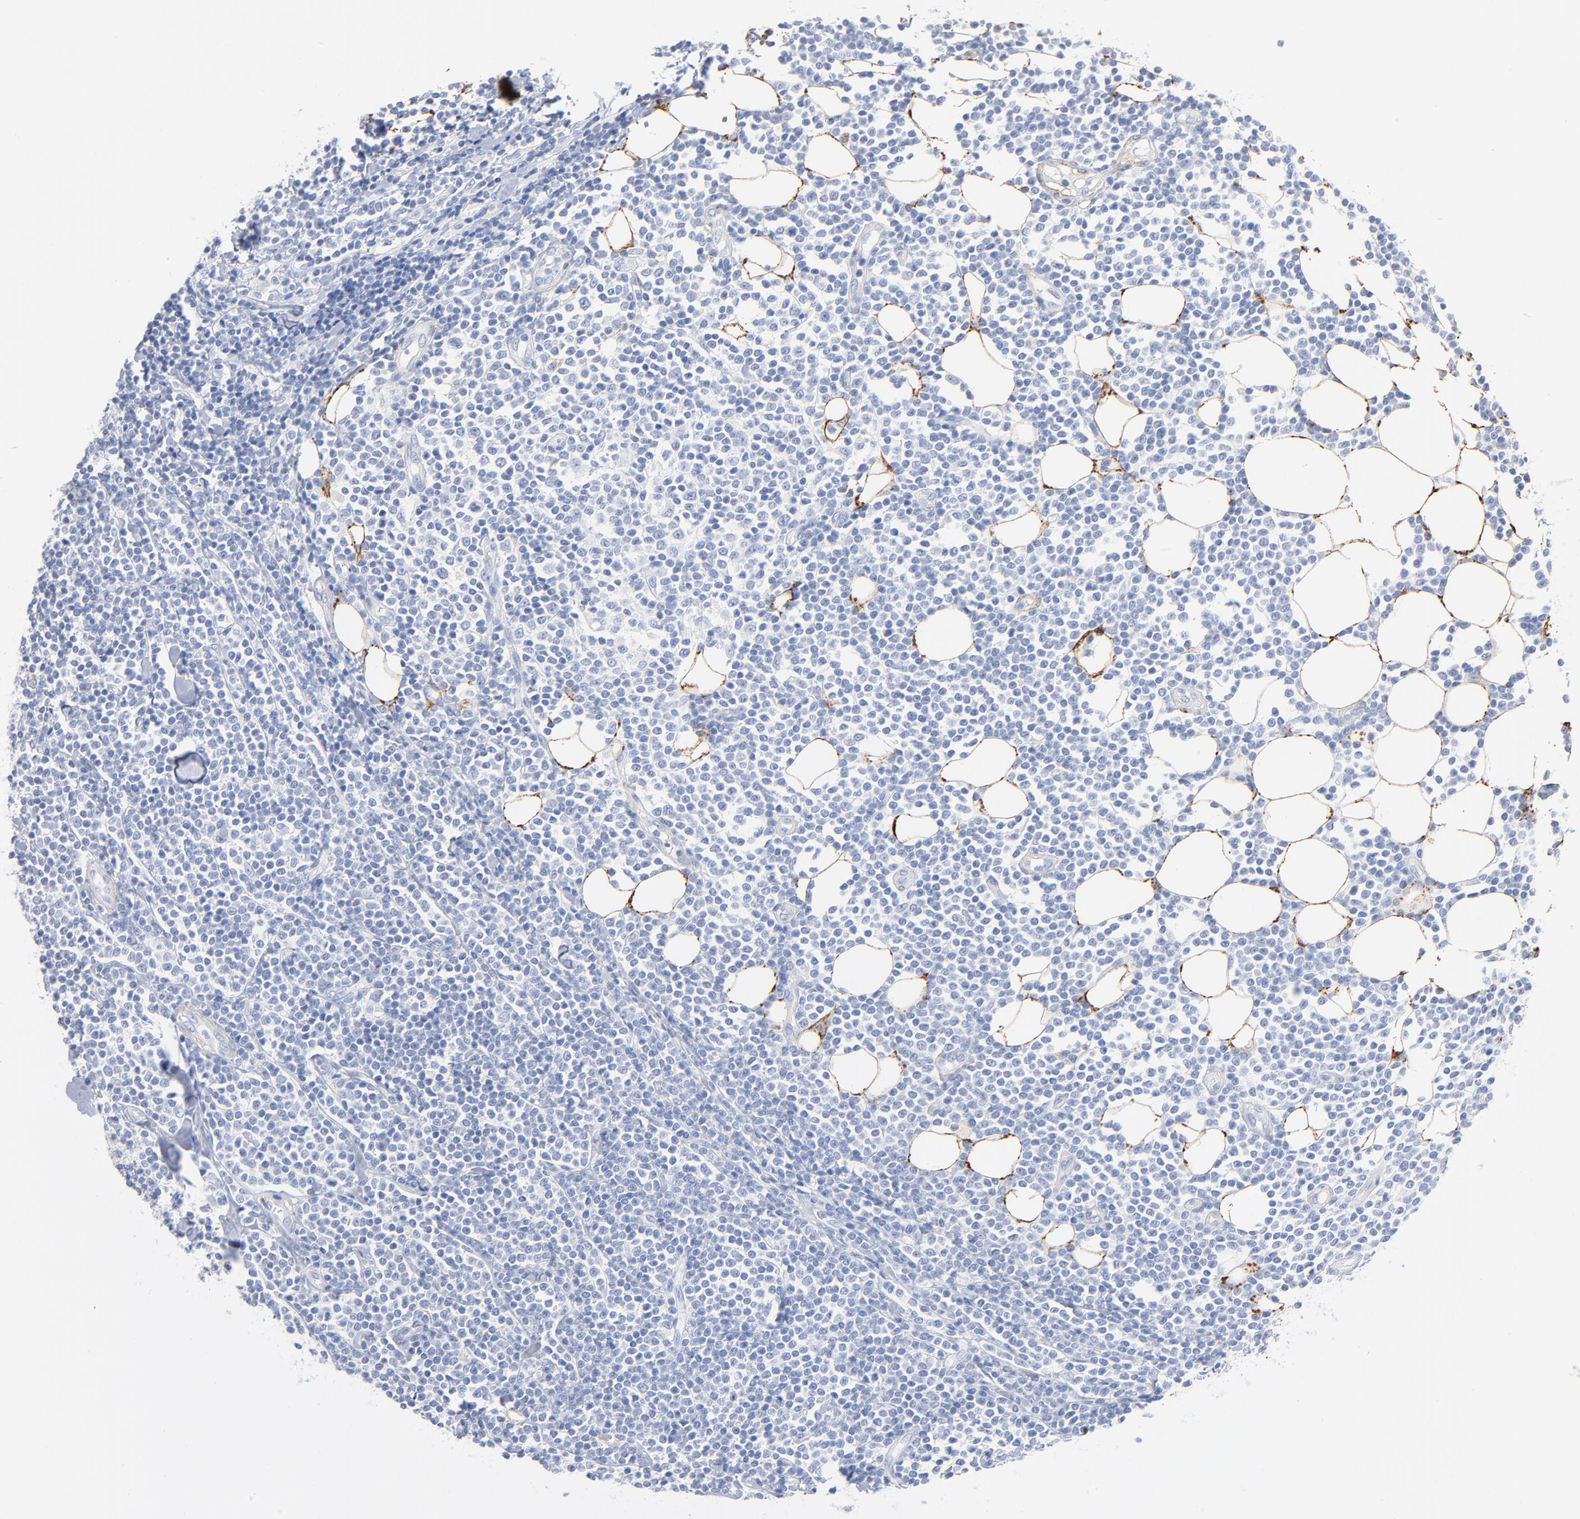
{"staining": {"intensity": "negative", "quantity": "none", "location": "none"}, "tissue": "lymphoma", "cell_type": "Tumor cells", "image_type": "cancer", "snomed": [{"axis": "morphology", "description": "Malignant lymphoma, non-Hodgkin's type, Low grade"}, {"axis": "topography", "description": "Soft tissue"}], "caption": "Immunohistochemical staining of low-grade malignant lymphoma, non-Hodgkin's type exhibits no significant positivity in tumor cells.", "gene": "AGTR1", "patient": {"sex": "male", "age": 92}}